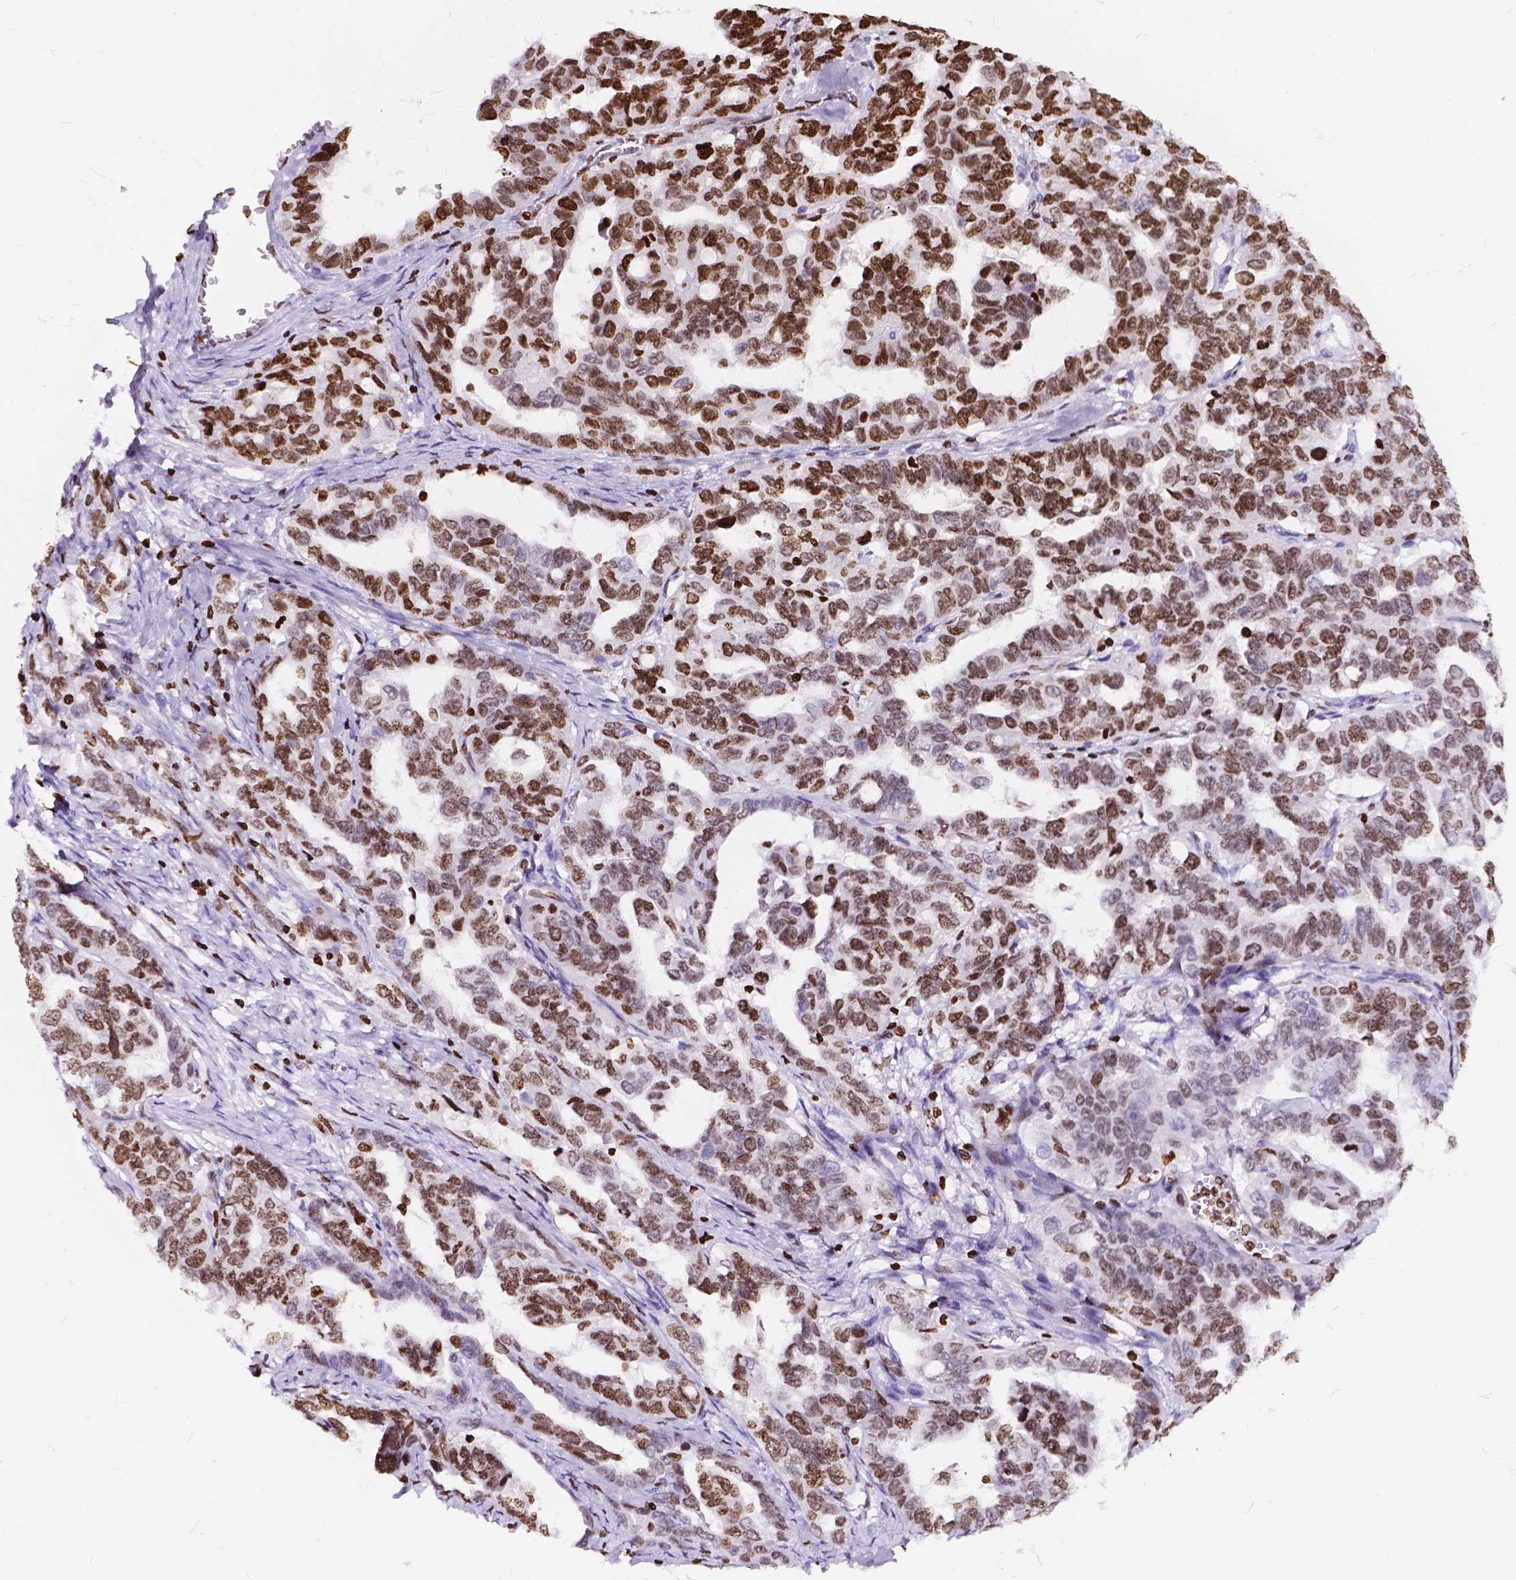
{"staining": {"intensity": "moderate", "quantity": ">75%", "location": "nuclear"}, "tissue": "ovarian cancer", "cell_type": "Tumor cells", "image_type": "cancer", "snomed": [{"axis": "morphology", "description": "Cystadenocarcinoma, serous, NOS"}, {"axis": "topography", "description": "Ovary"}], "caption": "IHC (DAB) staining of human ovarian cancer demonstrates moderate nuclear protein expression in approximately >75% of tumor cells.", "gene": "CBY3", "patient": {"sex": "female", "age": 69}}